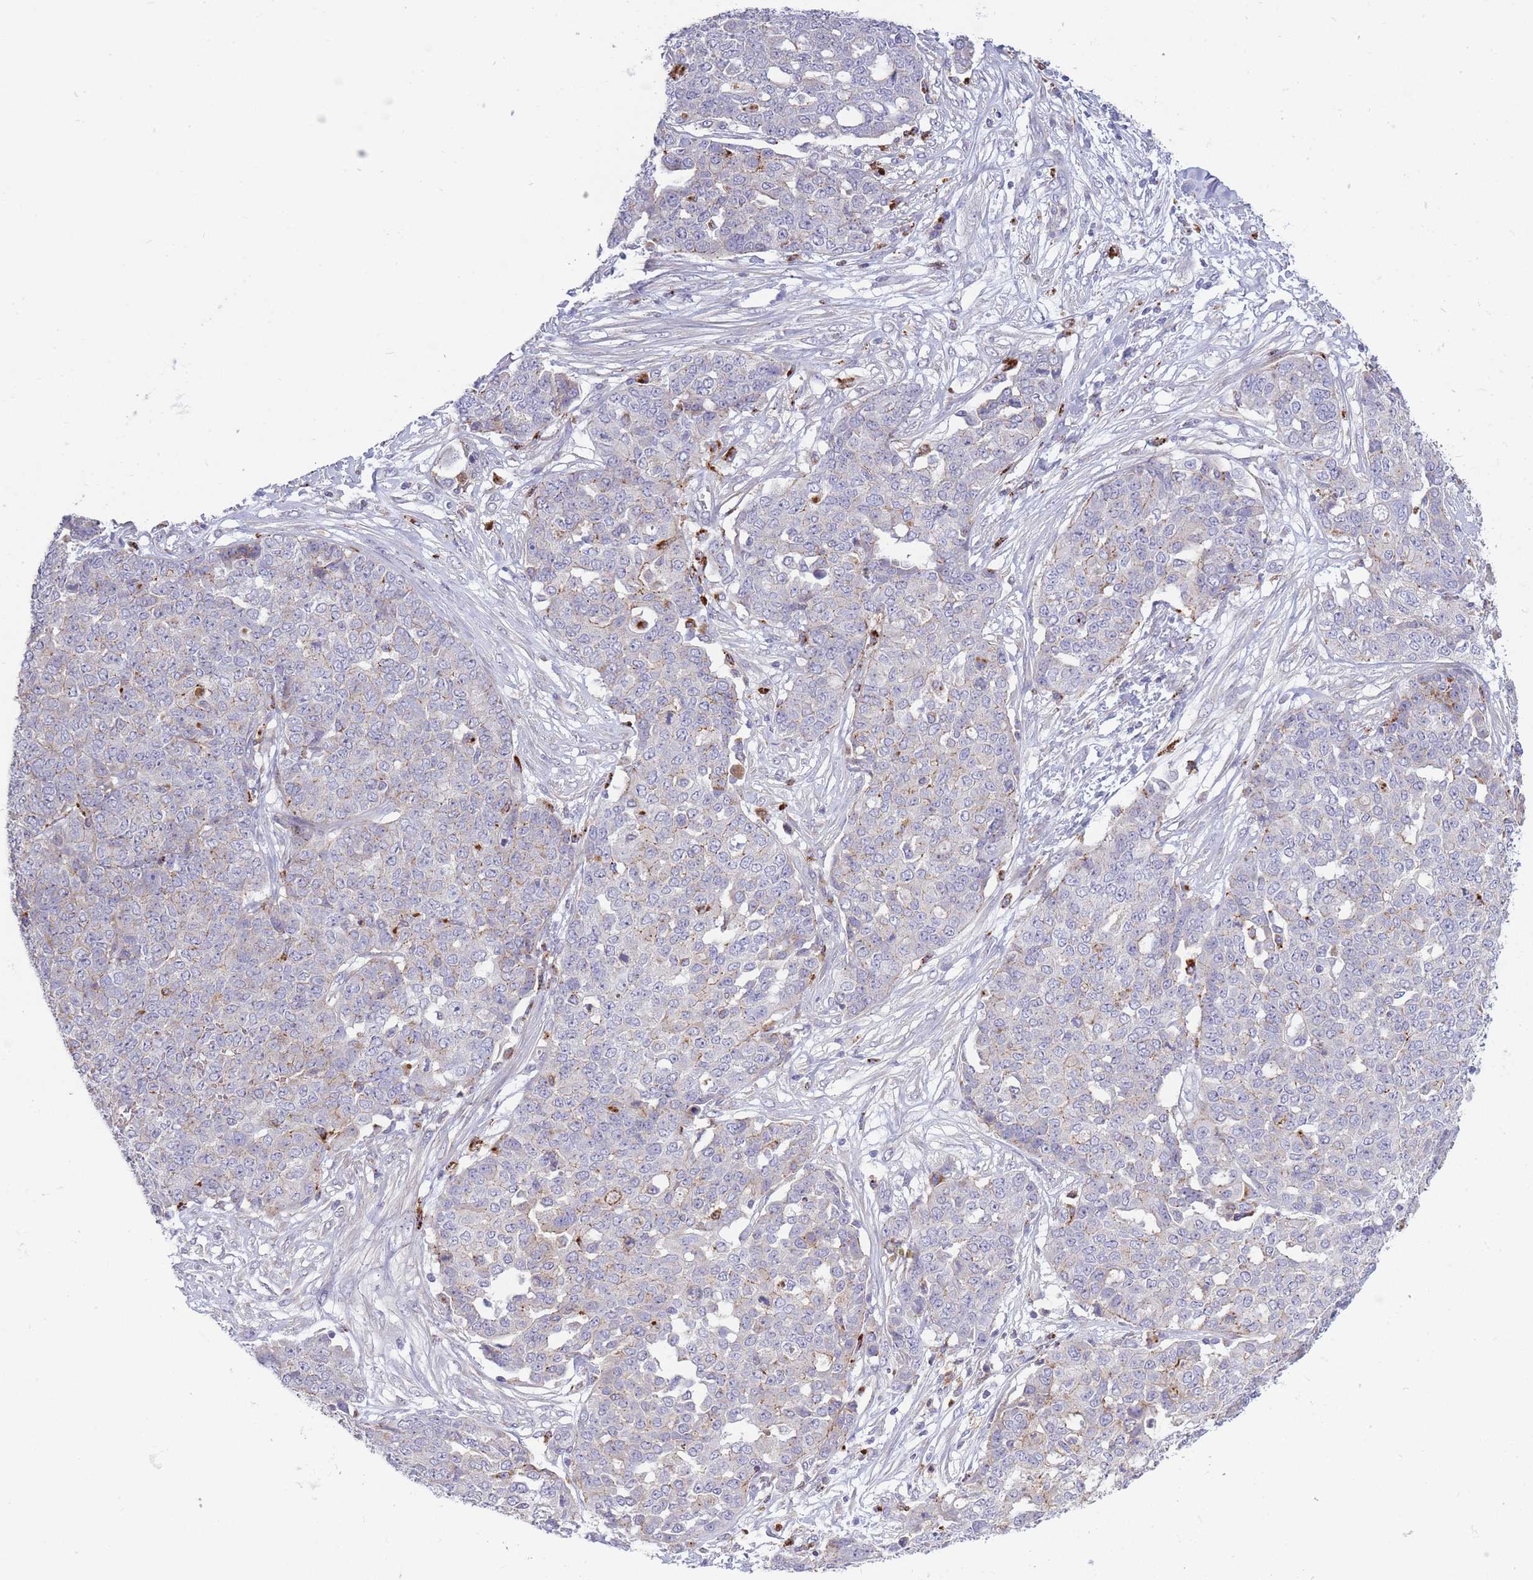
{"staining": {"intensity": "negative", "quantity": "none", "location": "none"}, "tissue": "ovarian cancer", "cell_type": "Tumor cells", "image_type": "cancer", "snomed": [{"axis": "morphology", "description": "Cystadenocarcinoma, serous, NOS"}, {"axis": "topography", "description": "Soft tissue"}, {"axis": "topography", "description": "Ovary"}], "caption": "Tumor cells show no significant protein staining in ovarian cancer.", "gene": "TRIM61", "patient": {"sex": "female", "age": 57}}